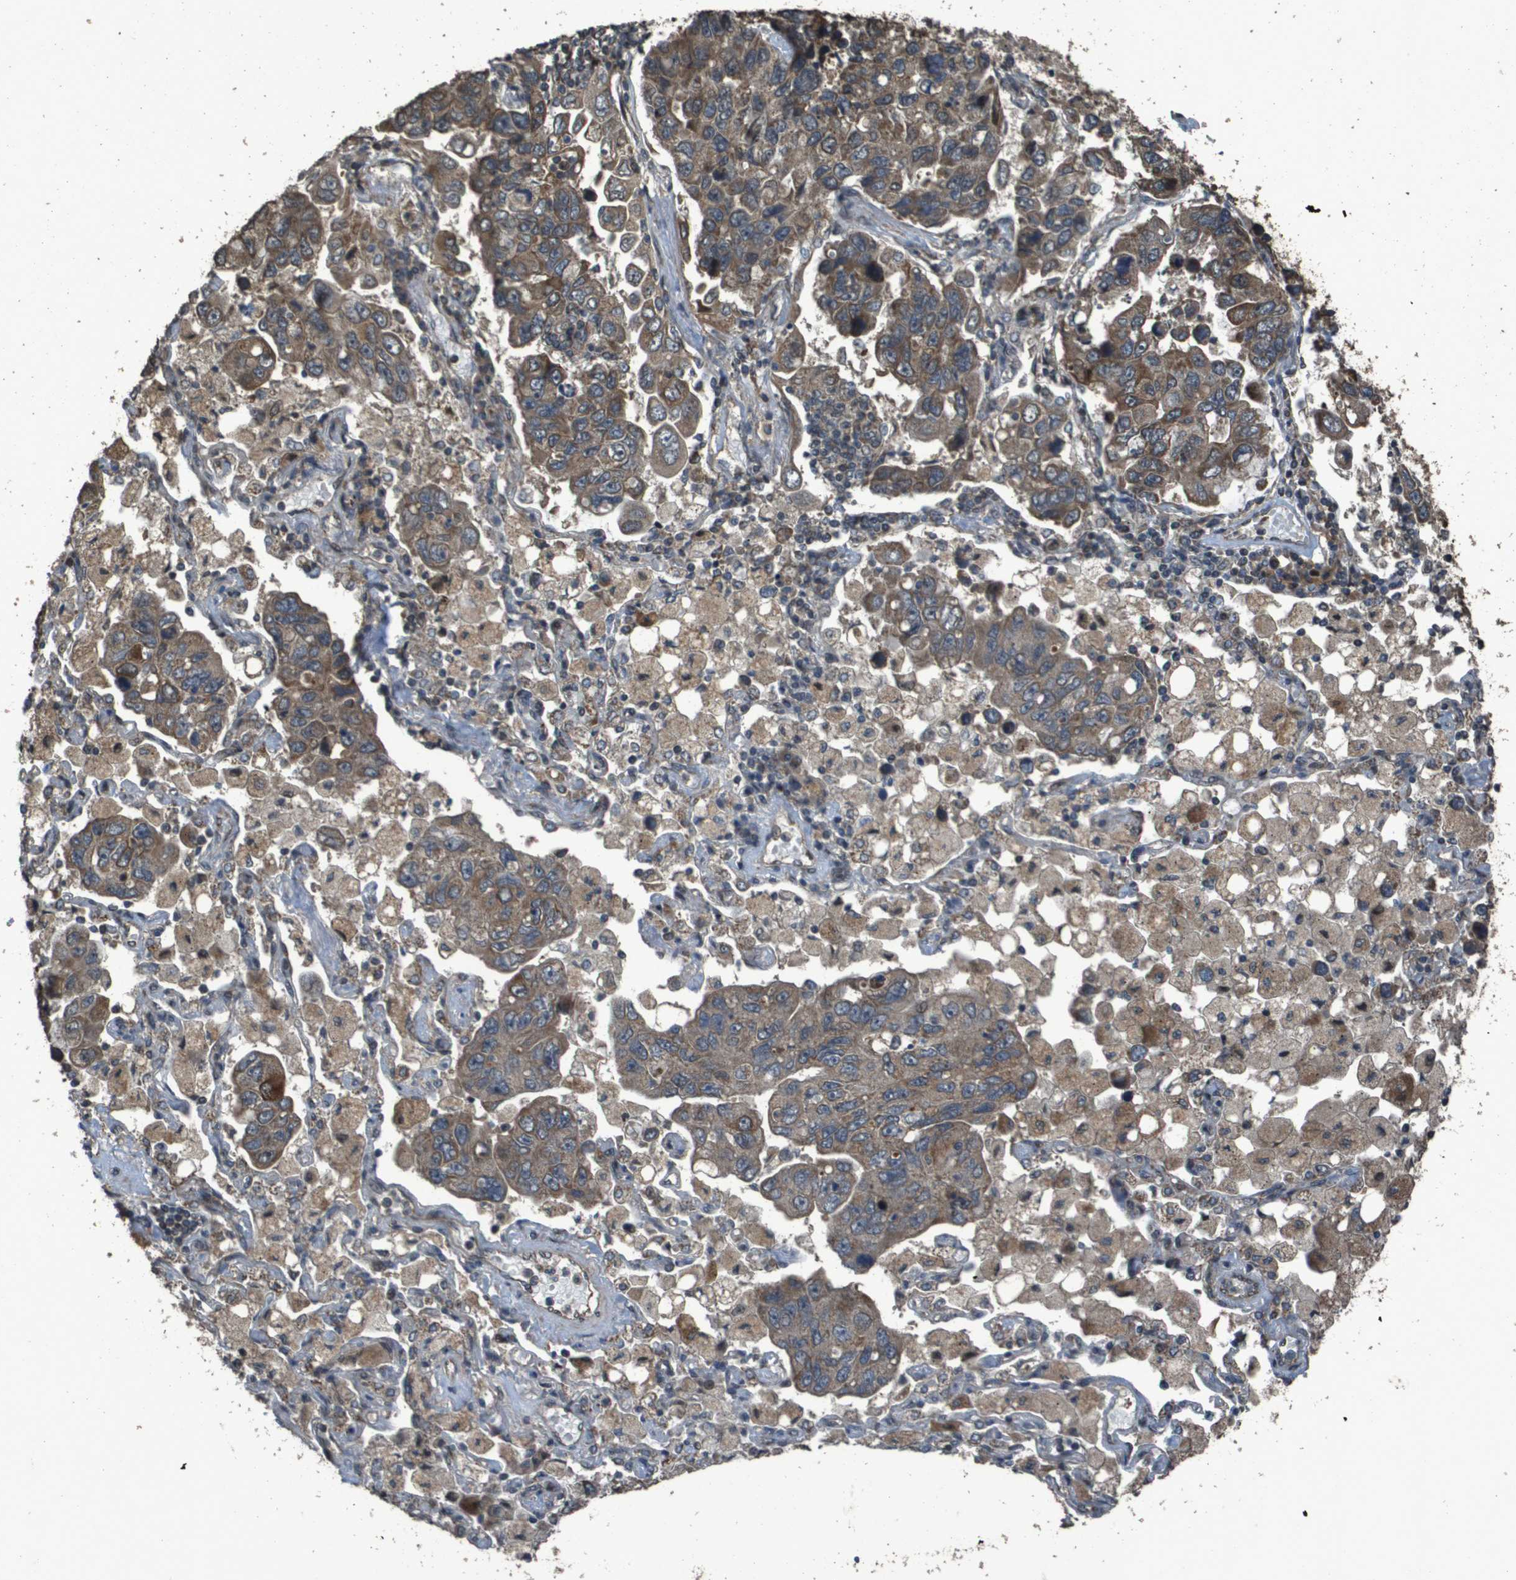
{"staining": {"intensity": "moderate", "quantity": ">75%", "location": "cytoplasmic/membranous"}, "tissue": "lung cancer", "cell_type": "Tumor cells", "image_type": "cancer", "snomed": [{"axis": "morphology", "description": "Adenocarcinoma, NOS"}, {"axis": "topography", "description": "Lung"}], "caption": "This micrograph reveals IHC staining of lung adenocarcinoma, with medium moderate cytoplasmic/membranous expression in about >75% of tumor cells.", "gene": "FIG4", "patient": {"sex": "male", "age": 64}}